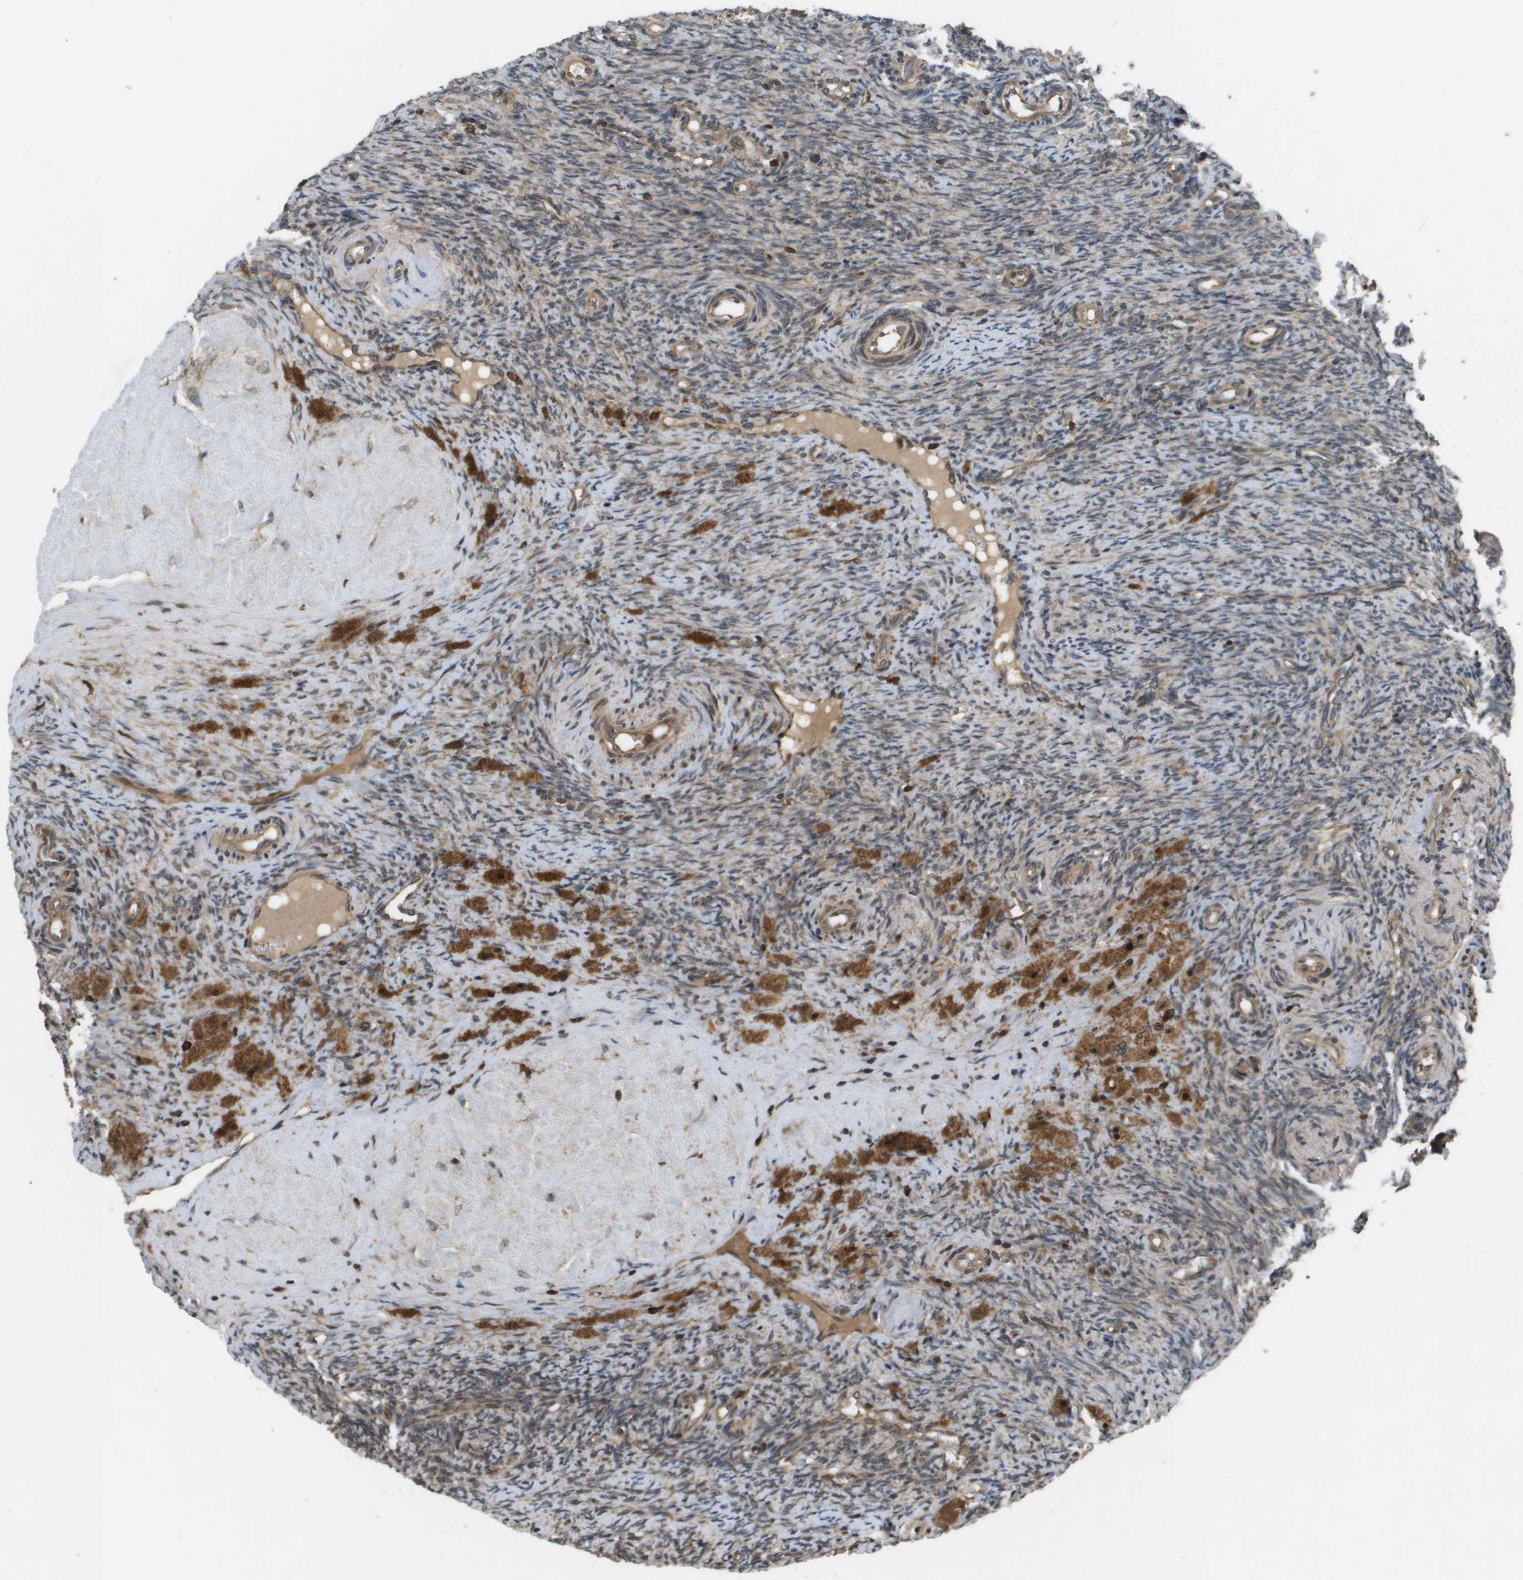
{"staining": {"intensity": "strong", "quantity": "25%-75%", "location": "cytoplasmic/membranous"}, "tissue": "ovary", "cell_type": "Ovarian stroma cells", "image_type": "normal", "snomed": [{"axis": "morphology", "description": "Normal tissue, NOS"}, {"axis": "topography", "description": "Ovary"}], "caption": "Protein expression analysis of benign ovary displays strong cytoplasmic/membranous staining in approximately 25%-75% of ovarian stroma cells. The protein is shown in brown color, while the nuclei are stained blue.", "gene": "KIF11", "patient": {"sex": "female", "age": 41}}